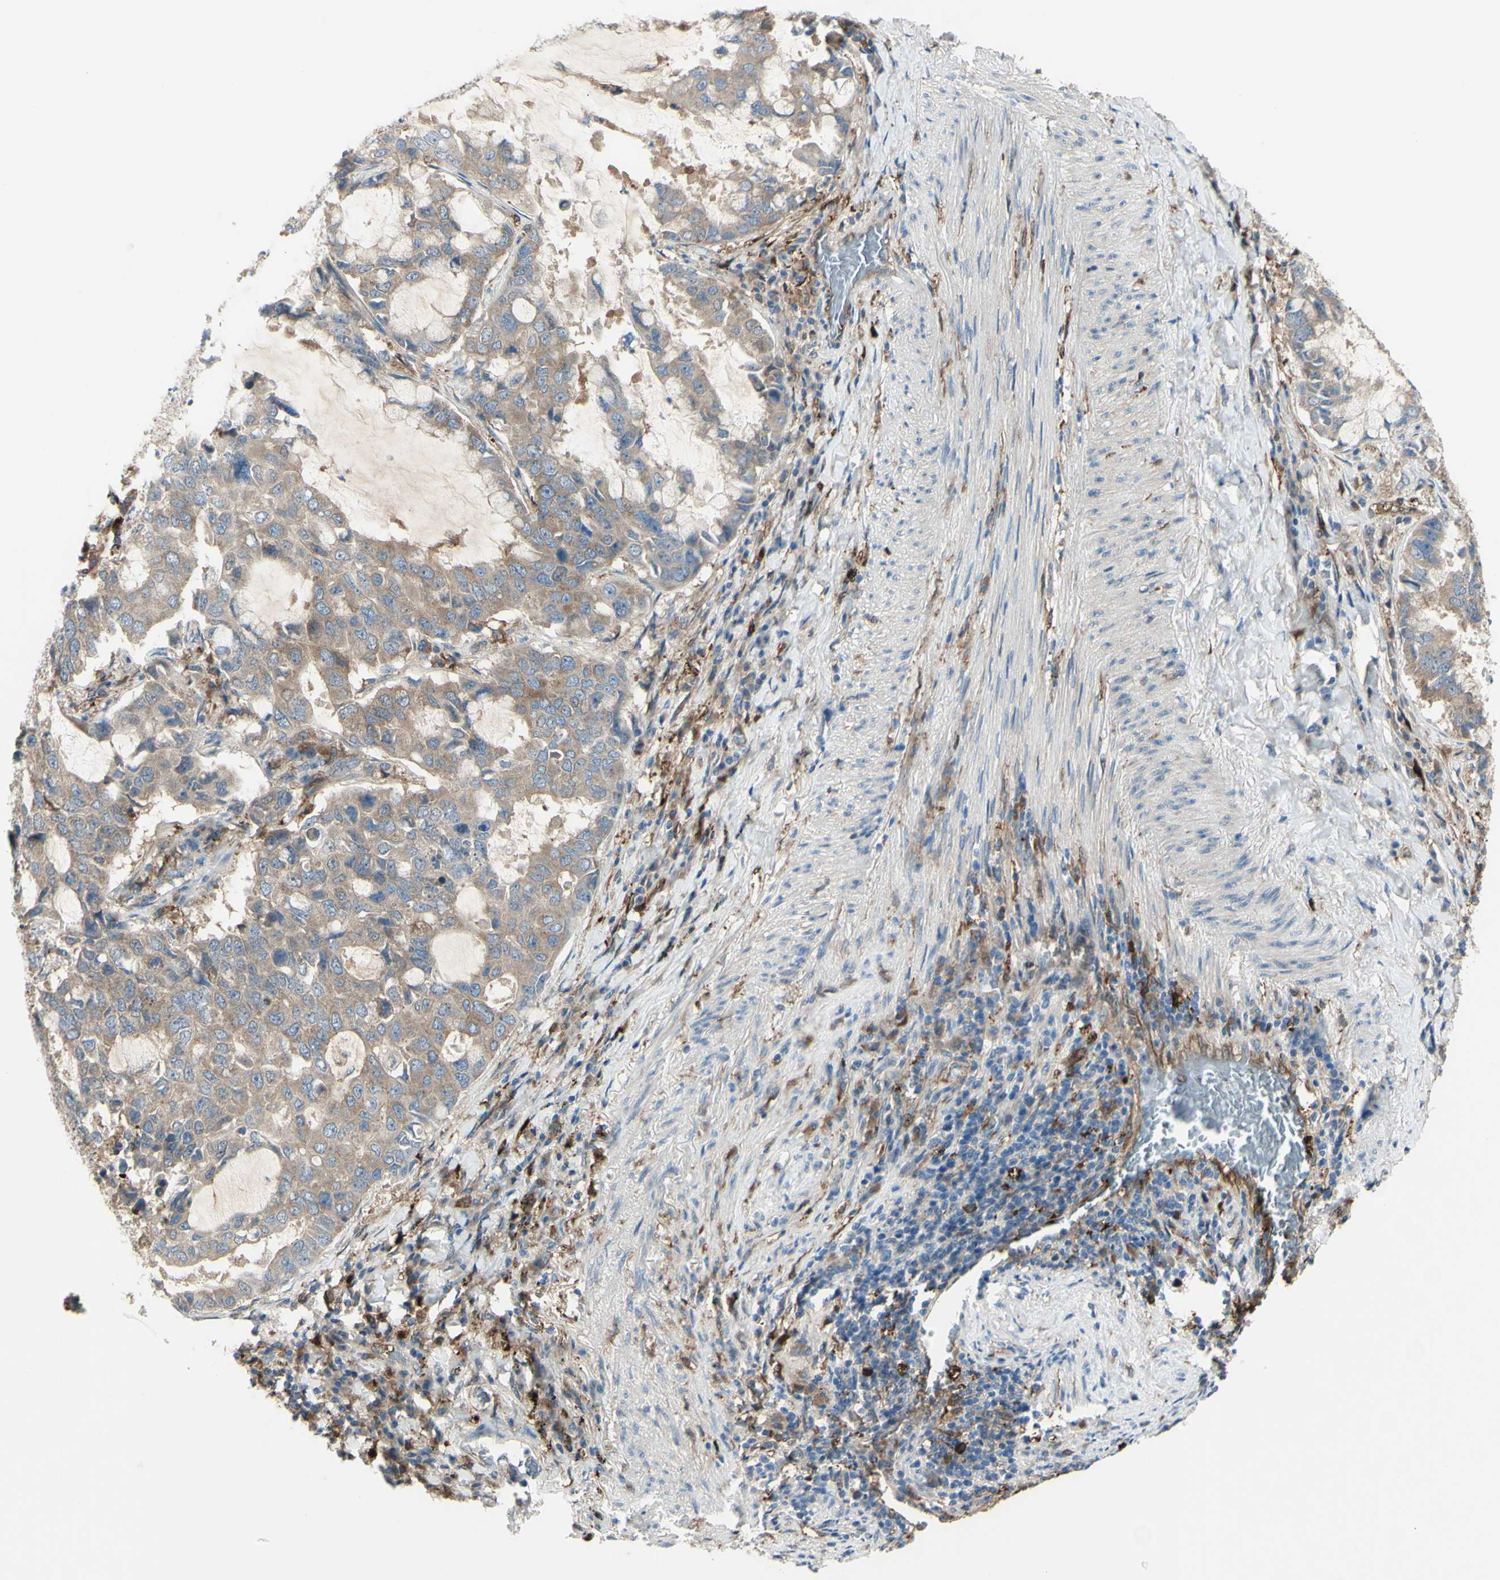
{"staining": {"intensity": "weak", "quantity": ">75%", "location": "cytoplasmic/membranous"}, "tissue": "lung cancer", "cell_type": "Tumor cells", "image_type": "cancer", "snomed": [{"axis": "morphology", "description": "Adenocarcinoma, NOS"}, {"axis": "topography", "description": "Lung"}], "caption": "Tumor cells show low levels of weak cytoplasmic/membranous positivity in about >75% of cells in human adenocarcinoma (lung).", "gene": "IGSF9B", "patient": {"sex": "male", "age": 64}}